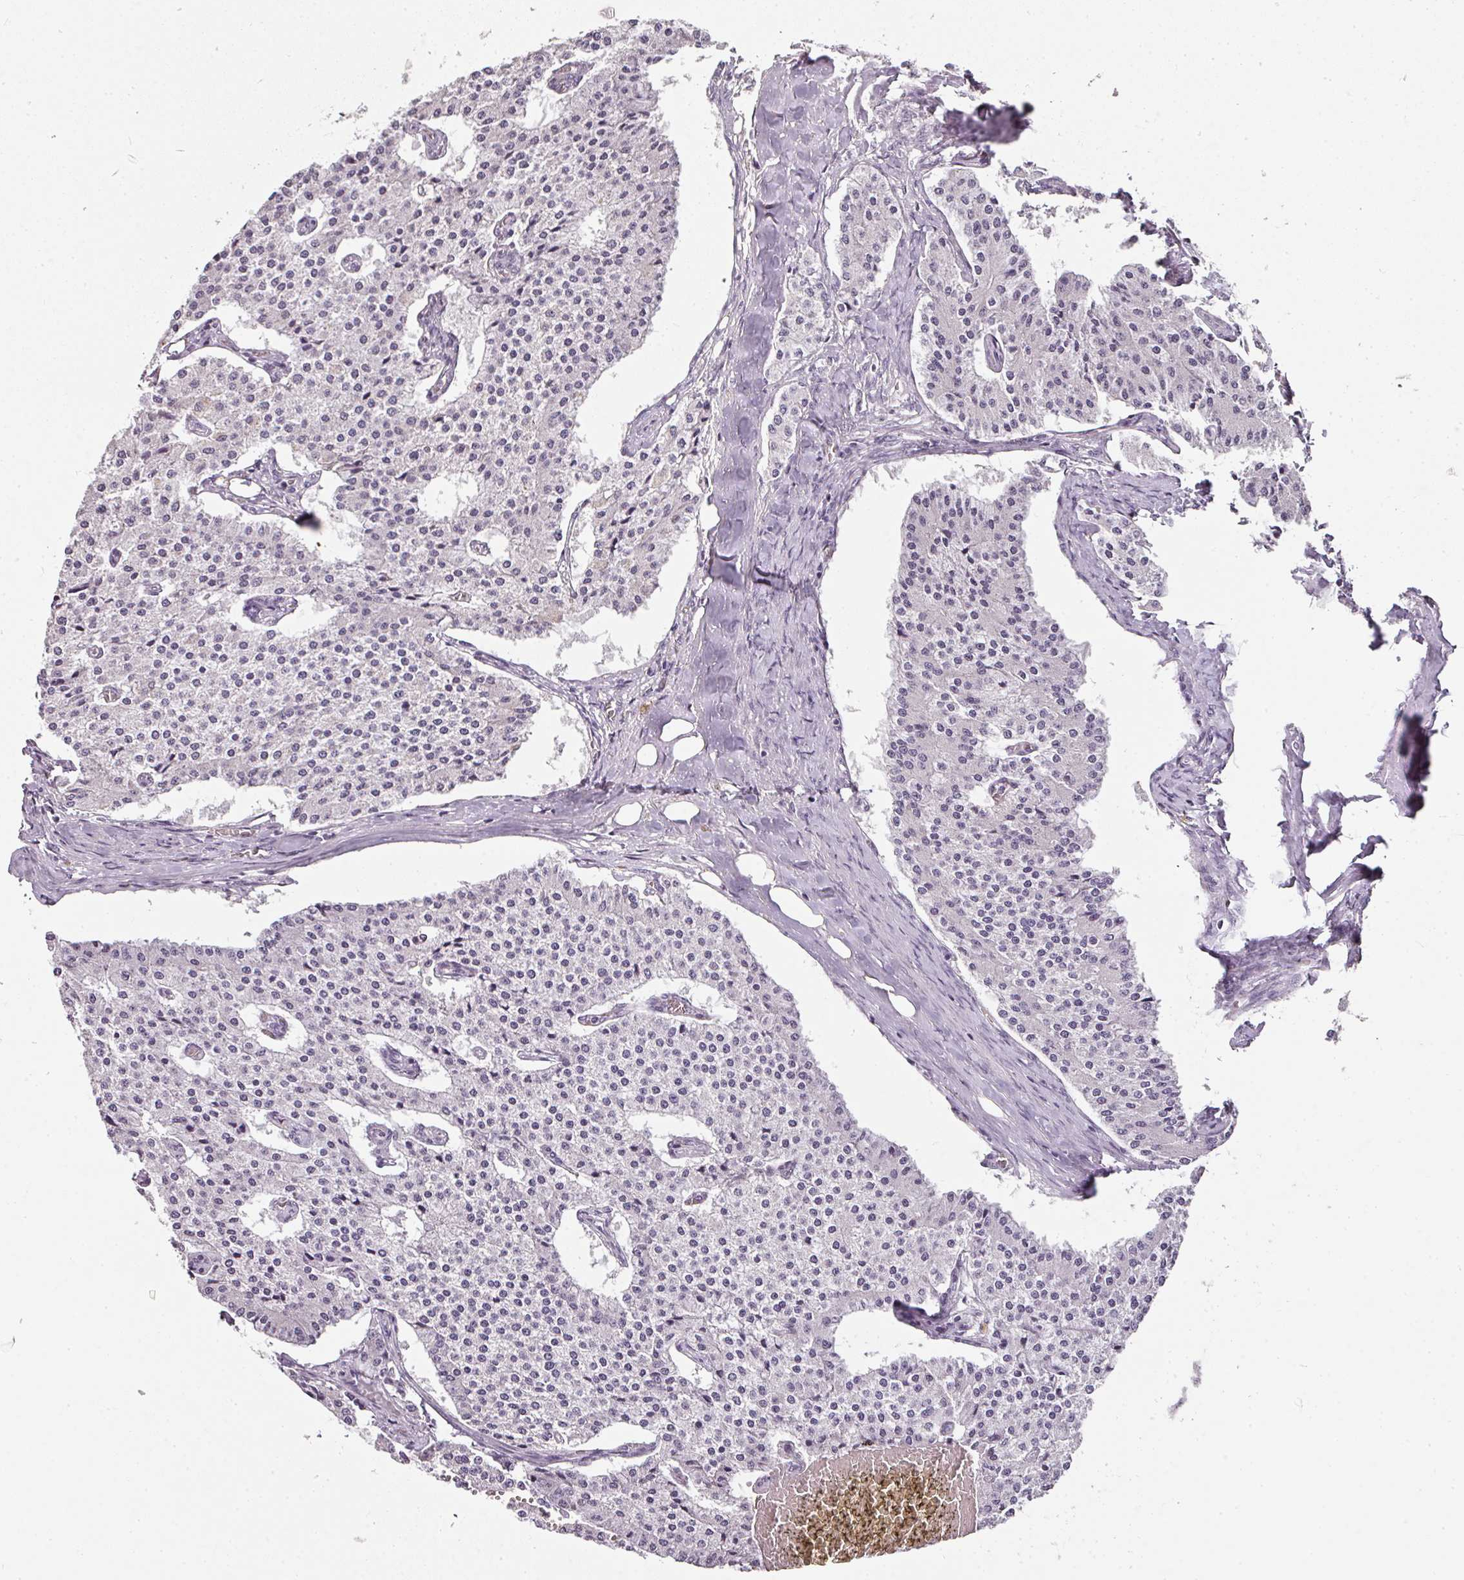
{"staining": {"intensity": "negative", "quantity": "none", "location": "none"}, "tissue": "carcinoid", "cell_type": "Tumor cells", "image_type": "cancer", "snomed": [{"axis": "morphology", "description": "Carcinoid, malignant, NOS"}, {"axis": "topography", "description": "Colon"}], "caption": "Human carcinoid stained for a protein using immunohistochemistry exhibits no positivity in tumor cells.", "gene": "CAMP", "patient": {"sex": "female", "age": 52}}